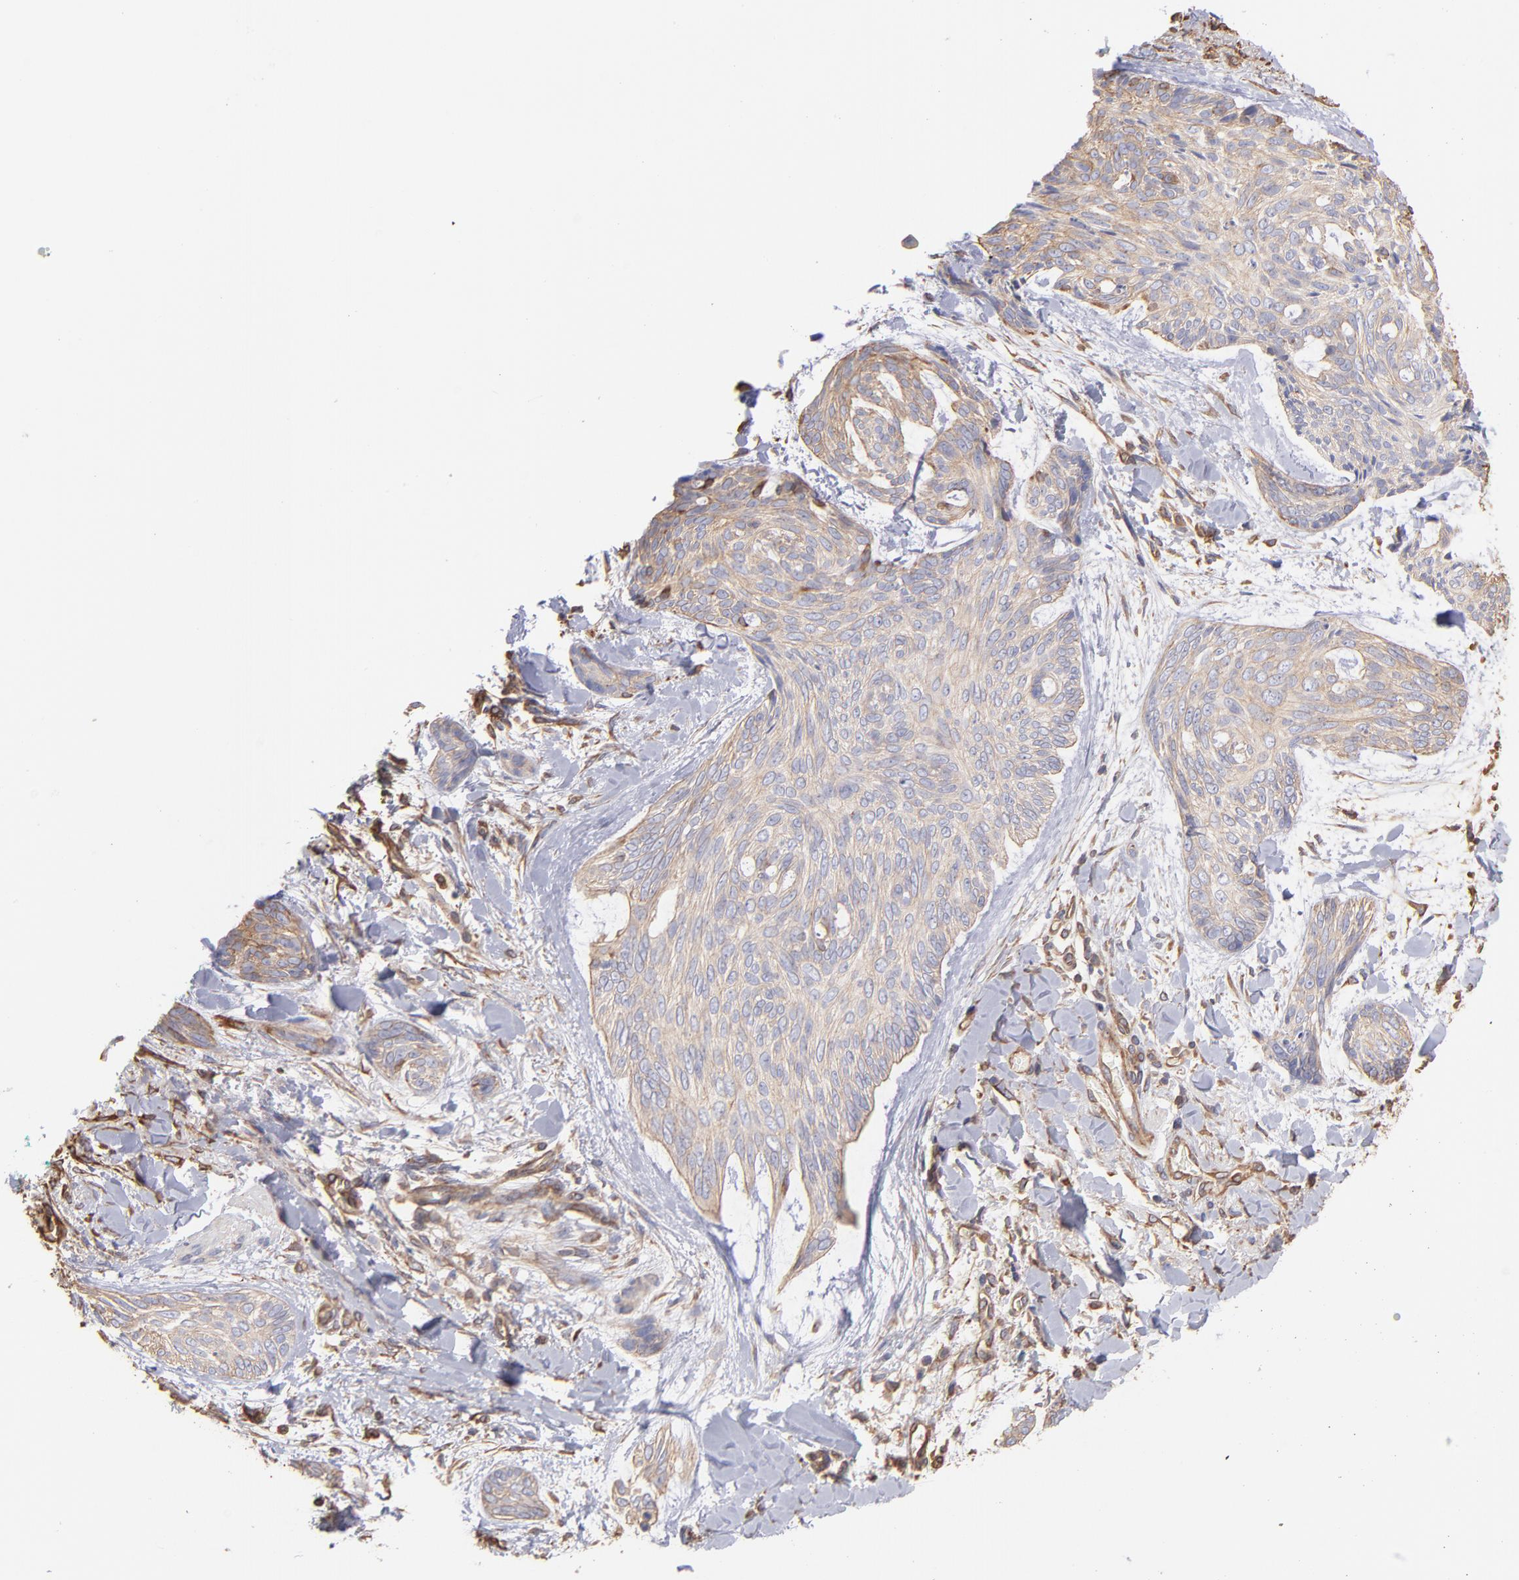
{"staining": {"intensity": "weak", "quantity": ">75%", "location": "cytoplasmic/membranous"}, "tissue": "skin cancer", "cell_type": "Tumor cells", "image_type": "cancer", "snomed": [{"axis": "morphology", "description": "Normal tissue, NOS"}, {"axis": "morphology", "description": "Basal cell carcinoma"}, {"axis": "topography", "description": "Skin"}], "caption": "Protein expression analysis of human skin cancer (basal cell carcinoma) reveals weak cytoplasmic/membranous positivity in about >75% of tumor cells.", "gene": "PLEC", "patient": {"sex": "female", "age": 71}}